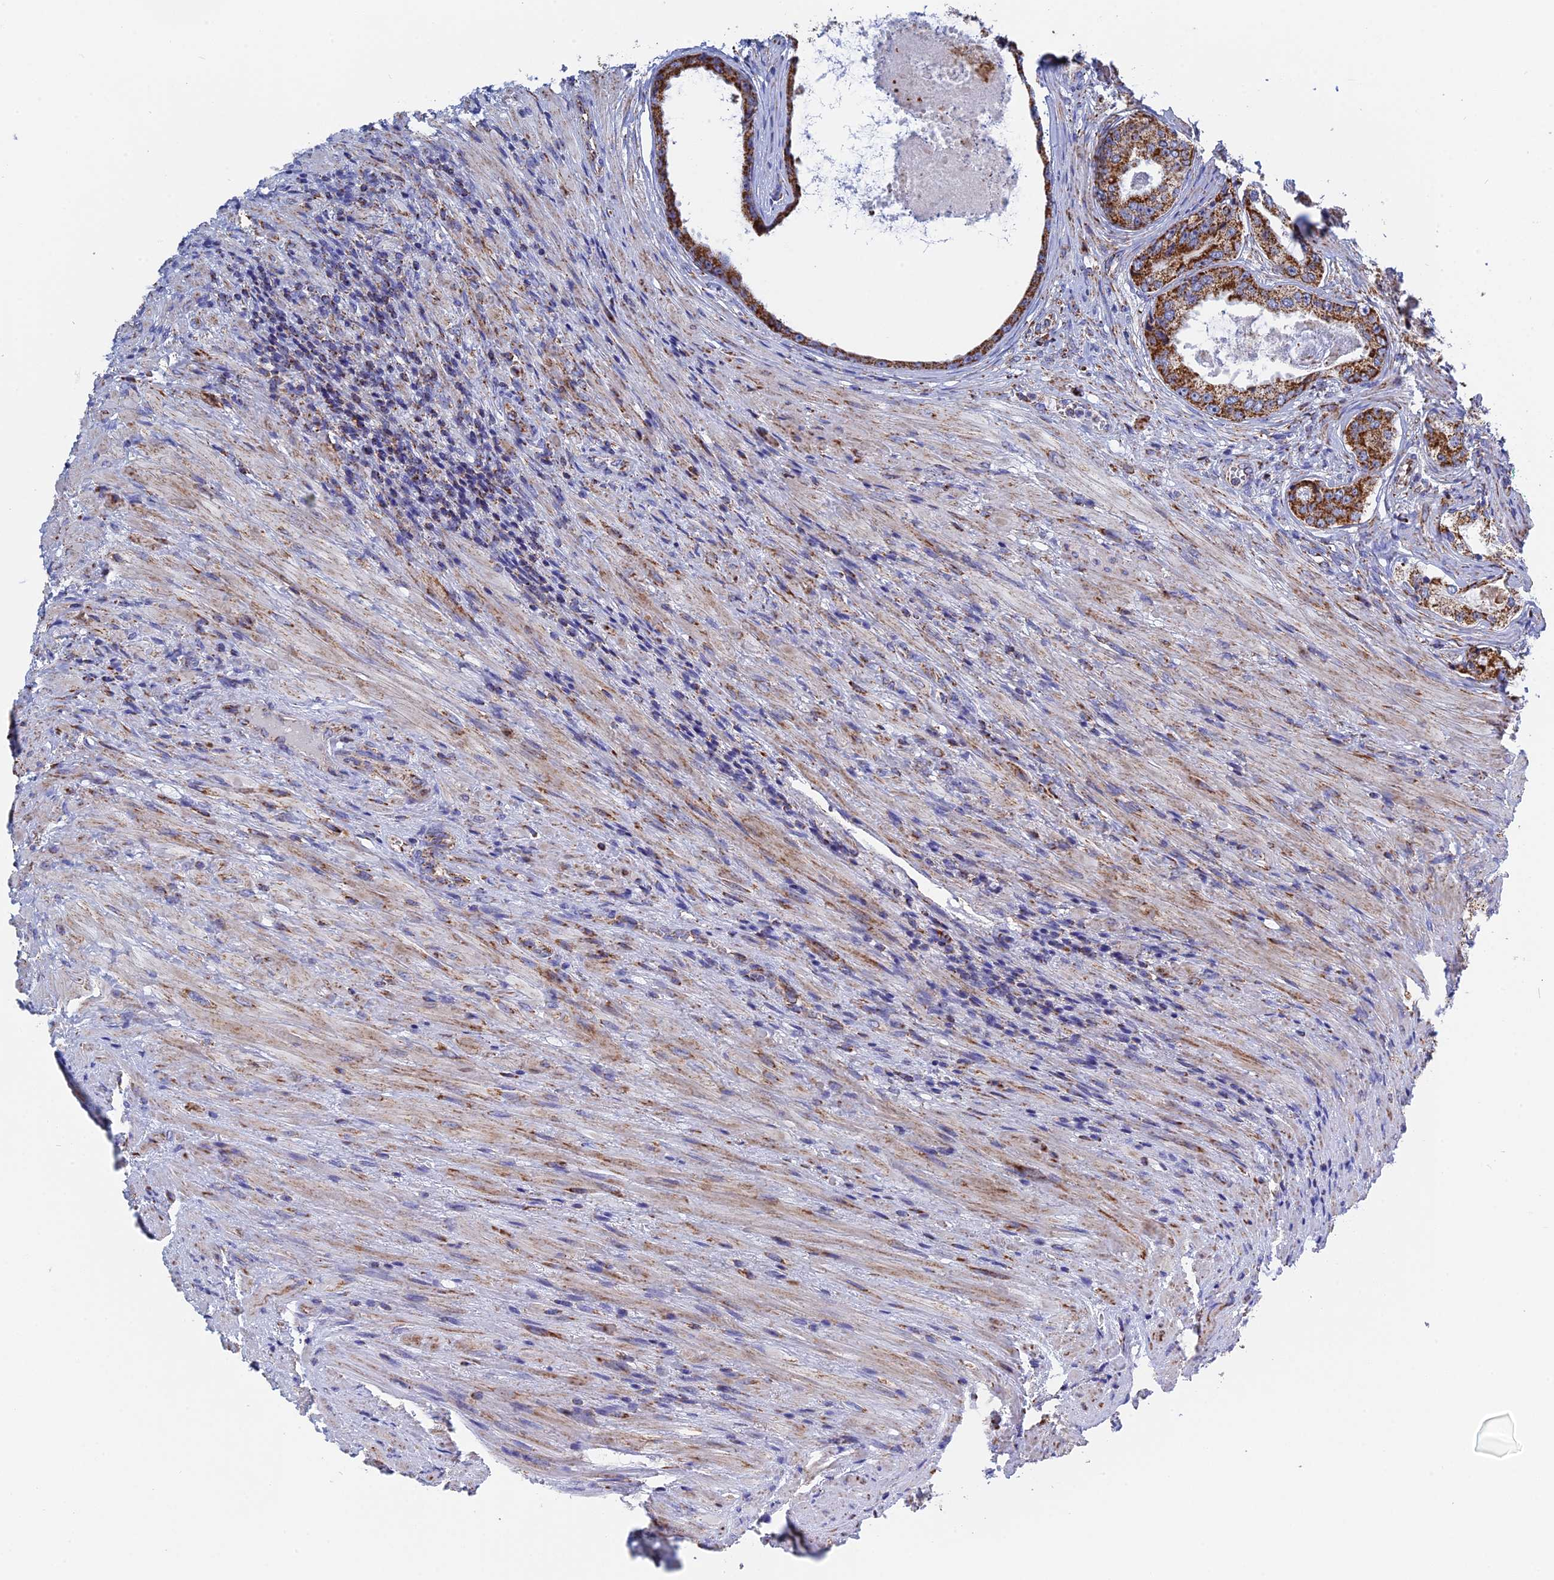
{"staining": {"intensity": "strong", "quantity": ">75%", "location": "cytoplasmic/membranous"}, "tissue": "prostate cancer", "cell_type": "Tumor cells", "image_type": "cancer", "snomed": [{"axis": "morphology", "description": "Adenocarcinoma, Low grade"}, {"axis": "topography", "description": "Prostate"}], "caption": "The immunohistochemical stain highlights strong cytoplasmic/membranous expression in tumor cells of prostate low-grade adenocarcinoma tissue.", "gene": "NDUFA5", "patient": {"sex": "male", "age": 68}}